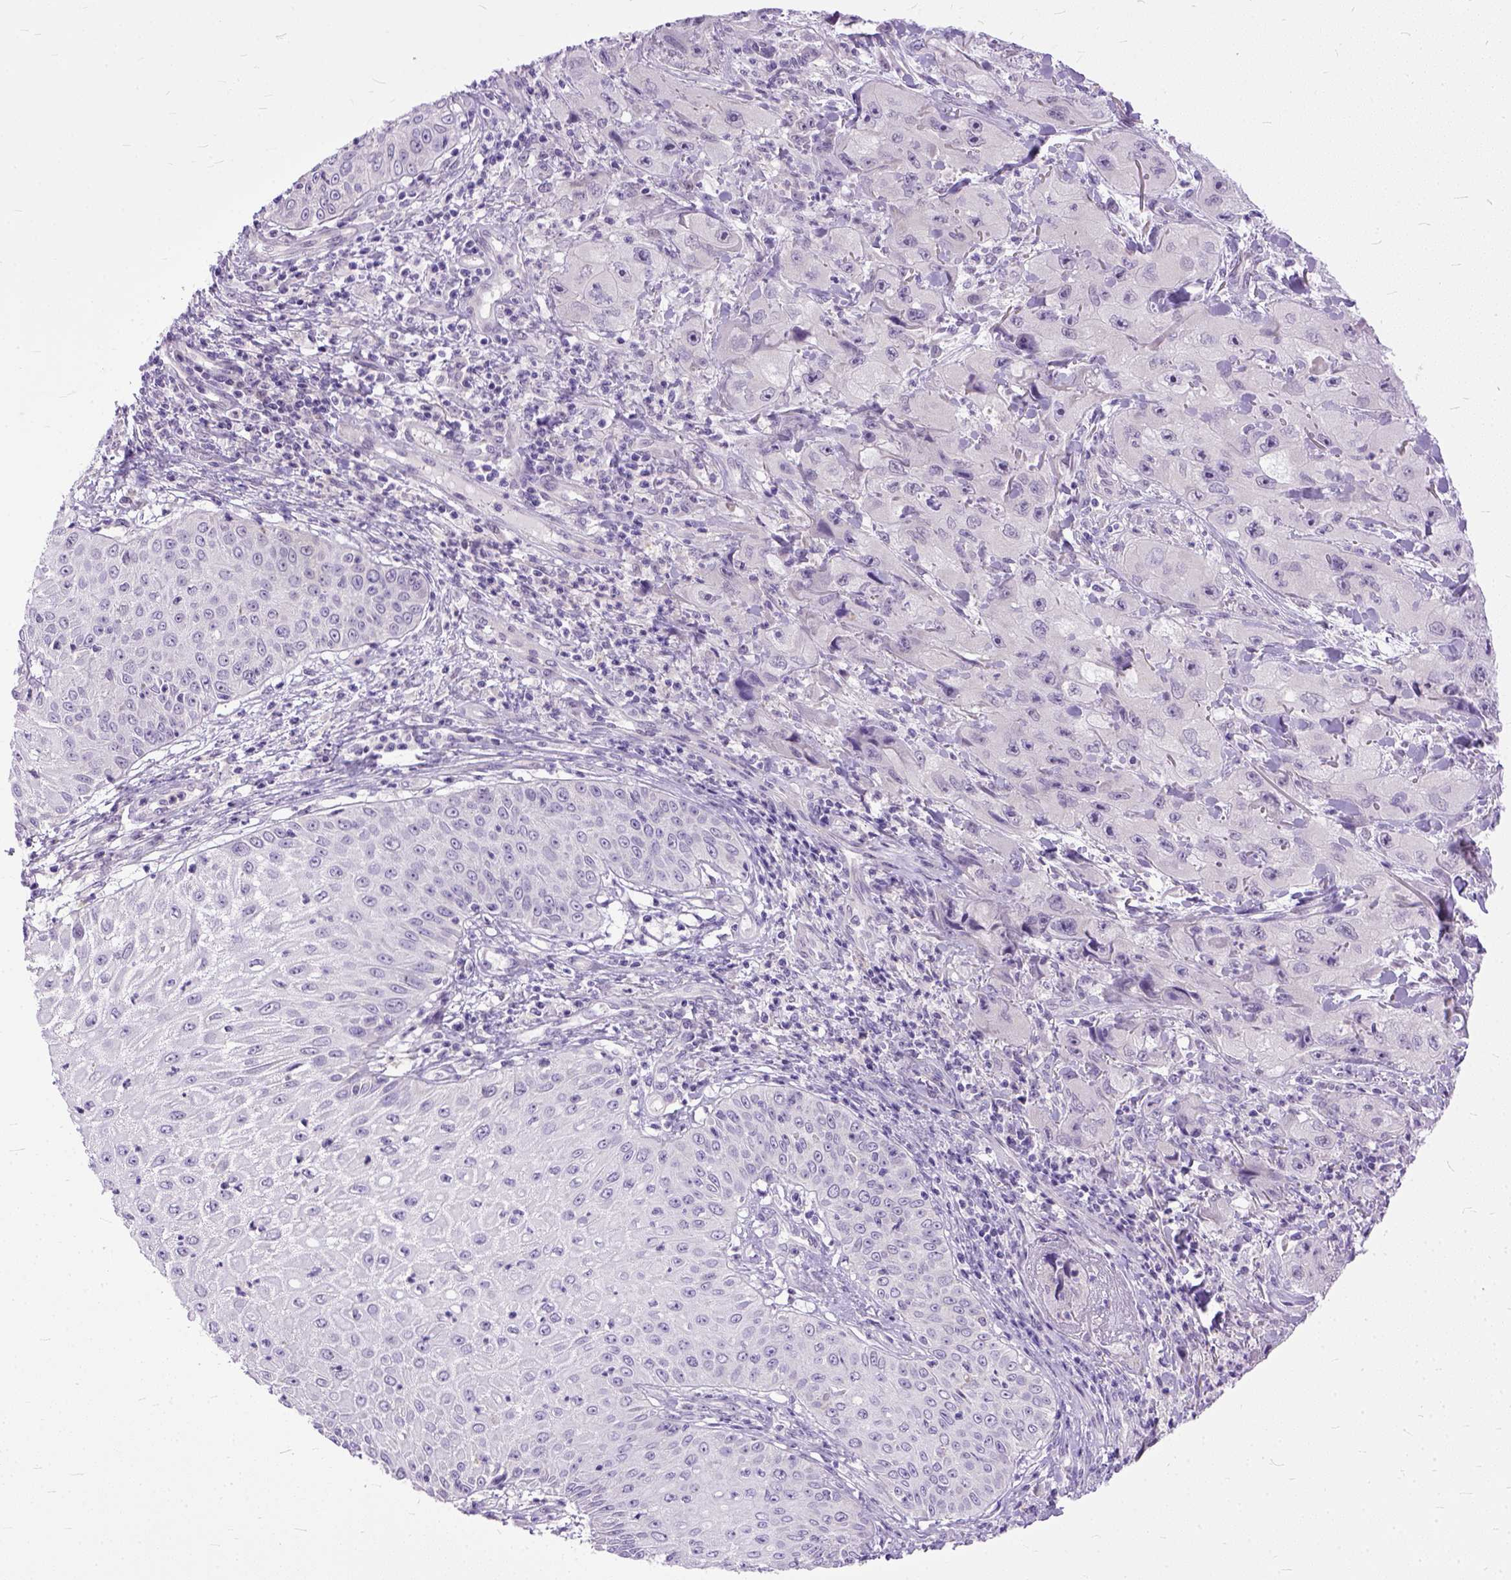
{"staining": {"intensity": "negative", "quantity": "none", "location": "none"}, "tissue": "skin cancer", "cell_type": "Tumor cells", "image_type": "cancer", "snomed": [{"axis": "morphology", "description": "Squamous cell carcinoma, NOS"}, {"axis": "topography", "description": "Skin"}, {"axis": "topography", "description": "Subcutis"}], "caption": "DAB (3,3'-diaminobenzidine) immunohistochemical staining of skin cancer shows no significant expression in tumor cells. The staining is performed using DAB (3,3'-diaminobenzidine) brown chromogen with nuclei counter-stained in using hematoxylin.", "gene": "TCEAL7", "patient": {"sex": "male", "age": 73}}